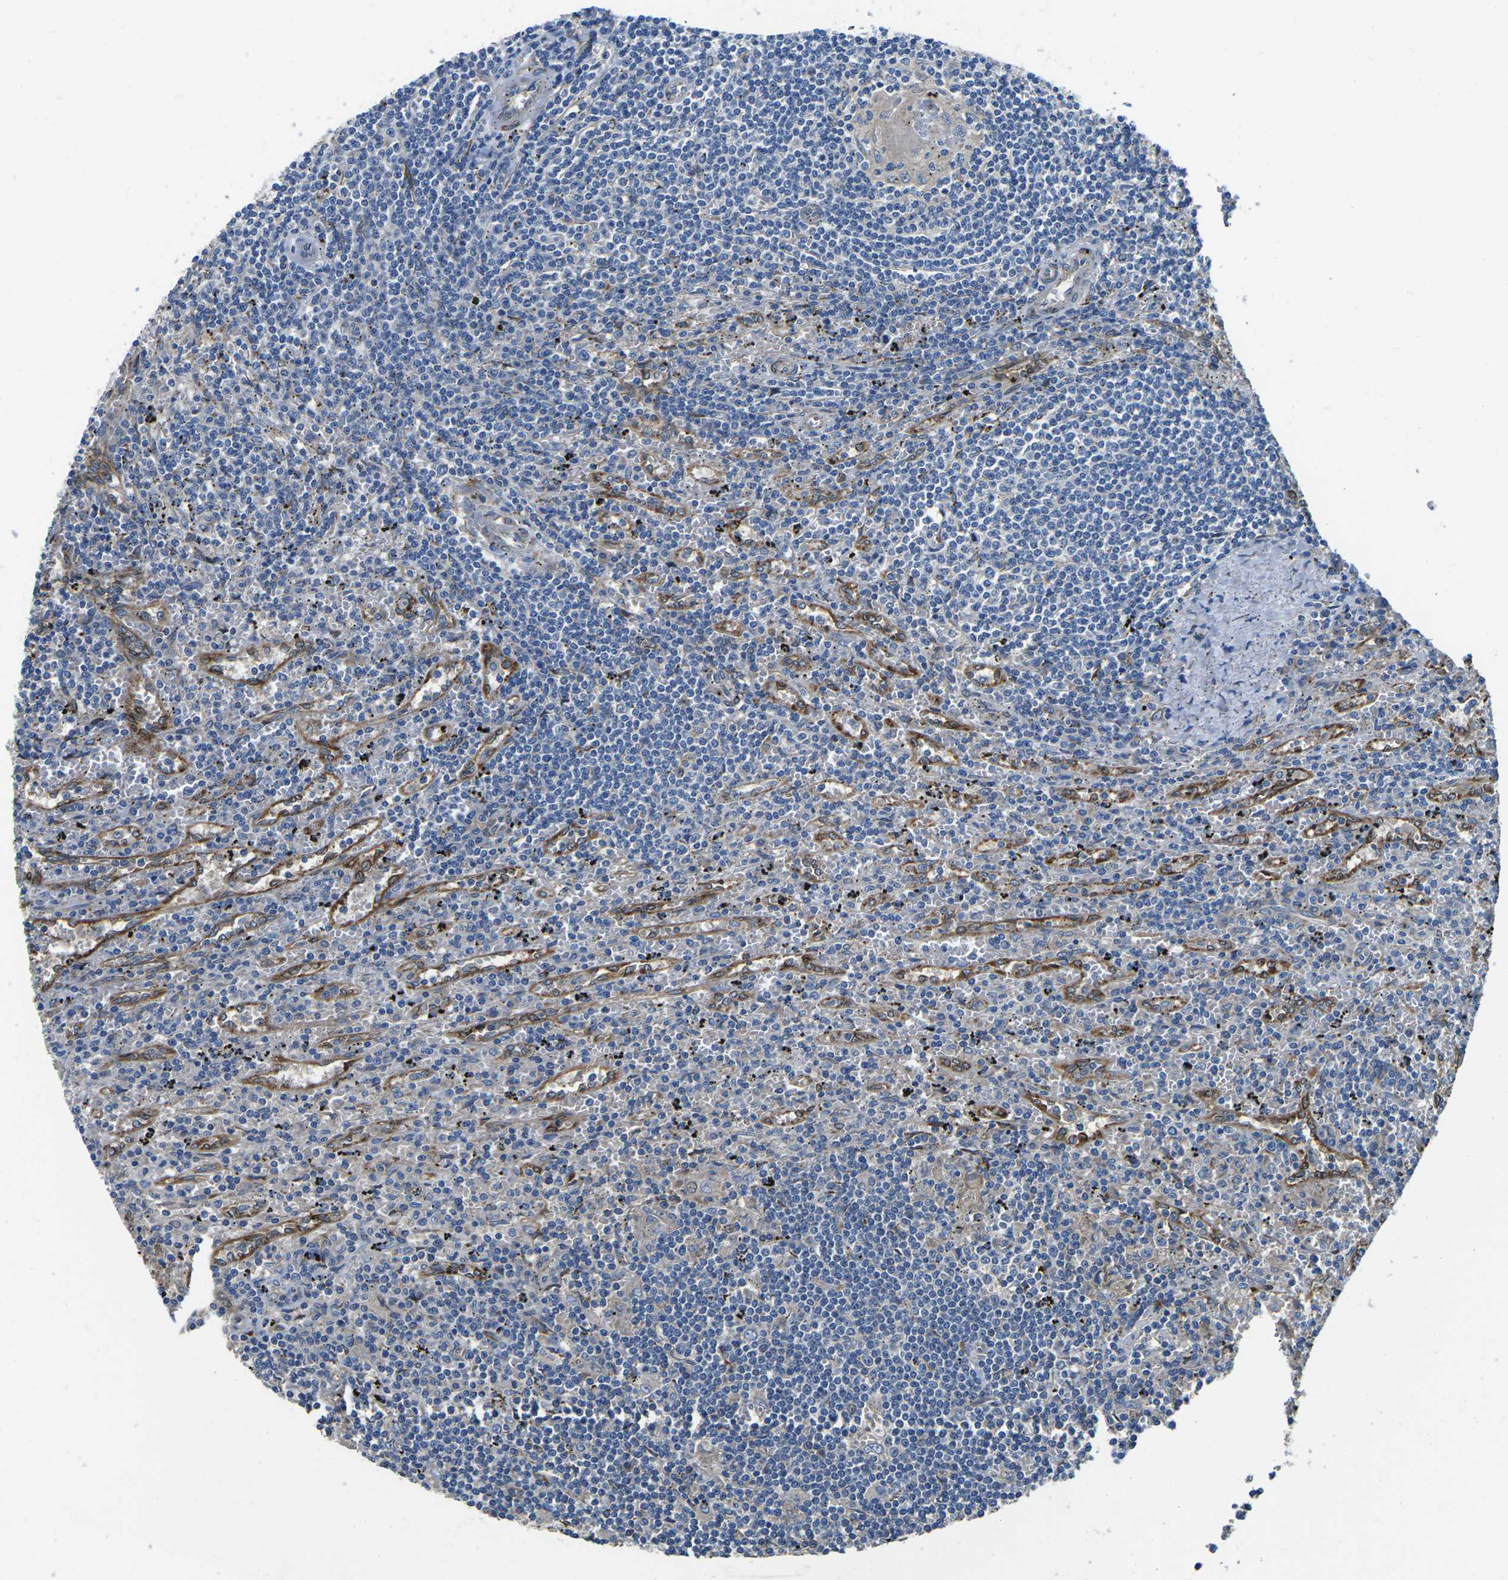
{"staining": {"intensity": "negative", "quantity": "none", "location": "none"}, "tissue": "lymphoma", "cell_type": "Tumor cells", "image_type": "cancer", "snomed": [{"axis": "morphology", "description": "Malignant lymphoma, non-Hodgkin's type, Low grade"}, {"axis": "topography", "description": "Spleen"}], "caption": "Tumor cells are negative for brown protein staining in lymphoma. The staining is performed using DAB (3,3'-diaminobenzidine) brown chromogen with nuclei counter-stained in using hematoxylin.", "gene": "PDZD8", "patient": {"sex": "male", "age": 76}}